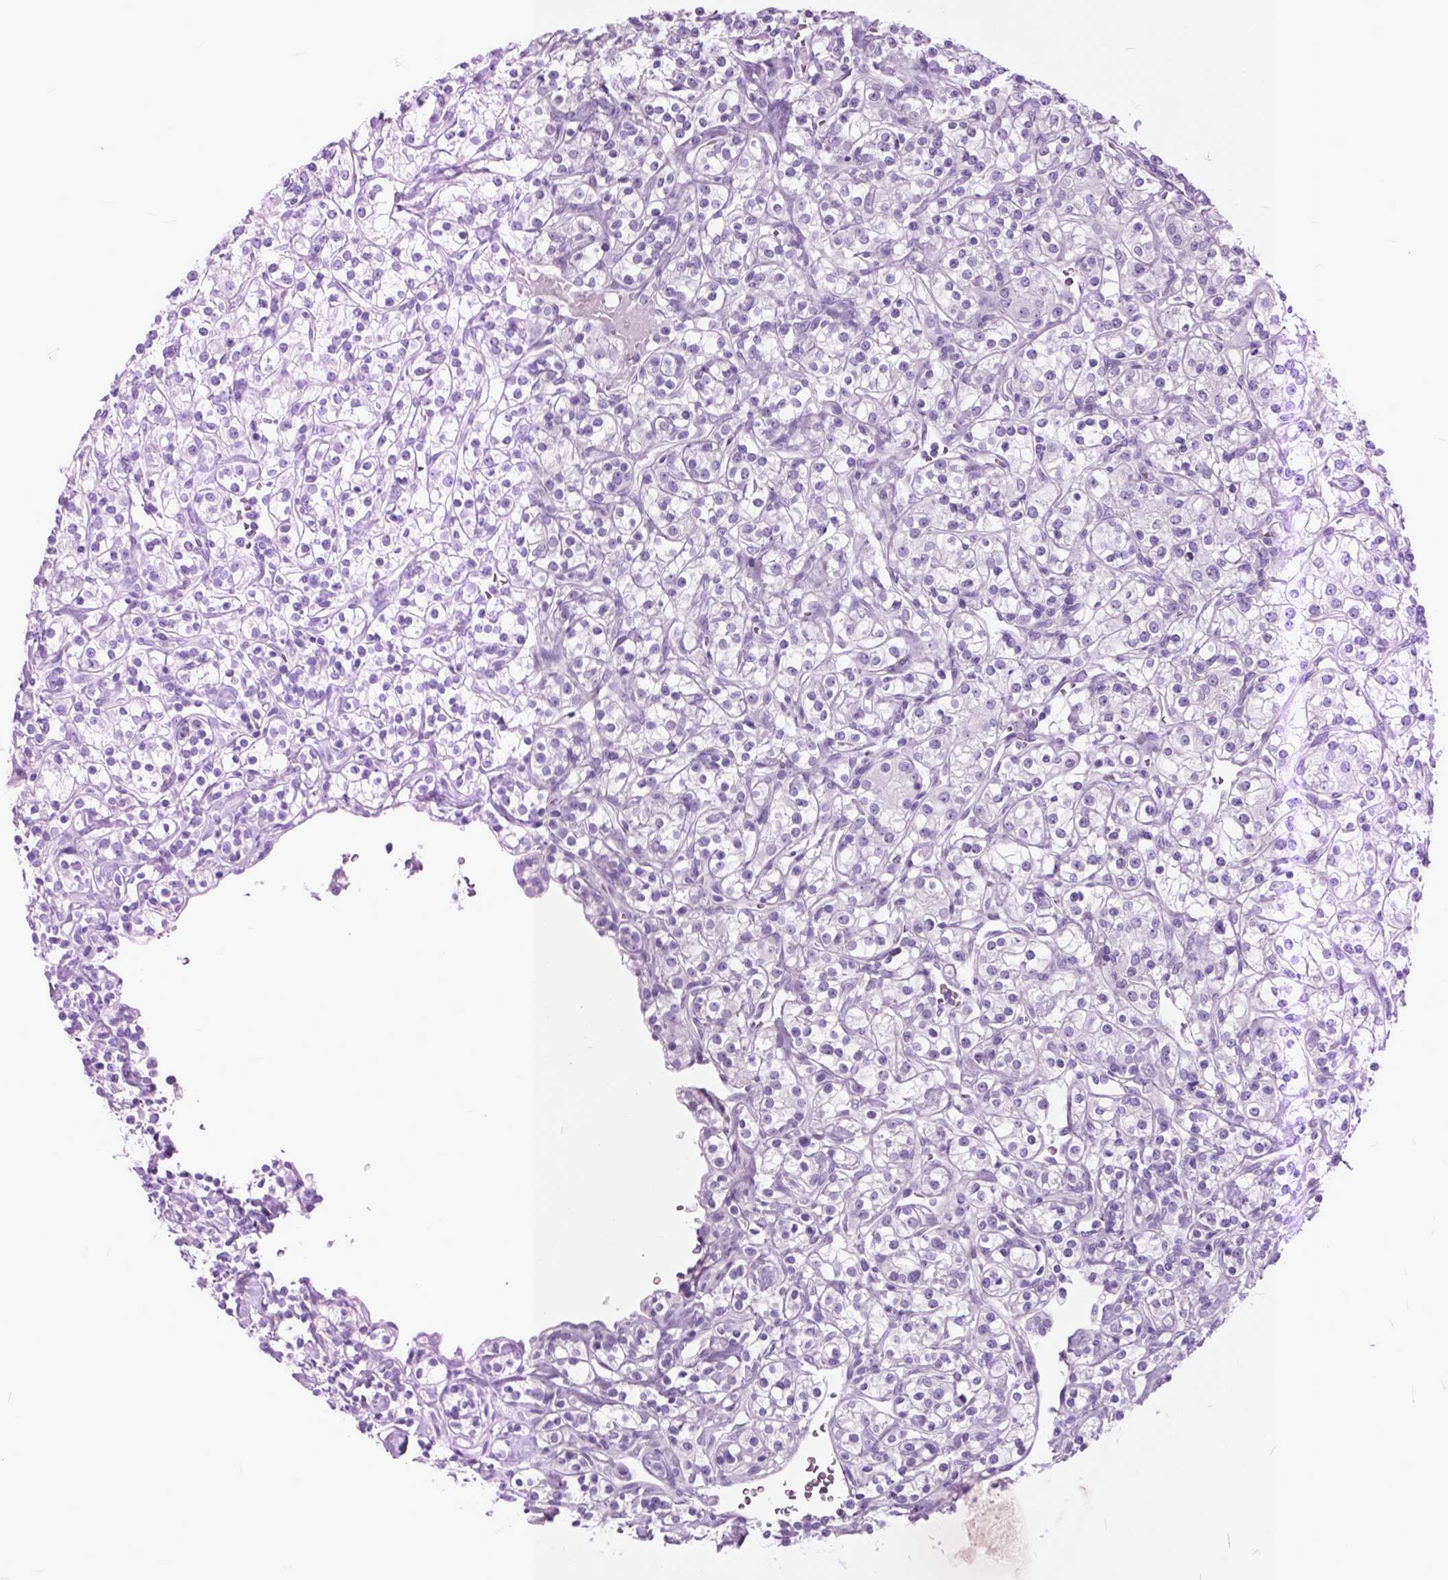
{"staining": {"intensity": "negative", "quantity": "none", "location": "none"}, "tissue": "renal cancer", "cell_type": "Tumor cells", "image_type": "cancer", "snomed": [{"axis": "morphology", "description": "Adenocarcinoma, NOS"}, {"axis": "topography", "description": "Kidney"}], "caption": "Immunohistochemistry photomicrograph of neoplastic tissue: renal adenocarcinoma stained with DAB exhibits no significant protein expression in tumor cells. The staining is performed using DAB brown chromogen with nuclei counter-stained in using hematoxylin.", "gene": "GDF9", "patient": {"sex": "male", "age": 77}}